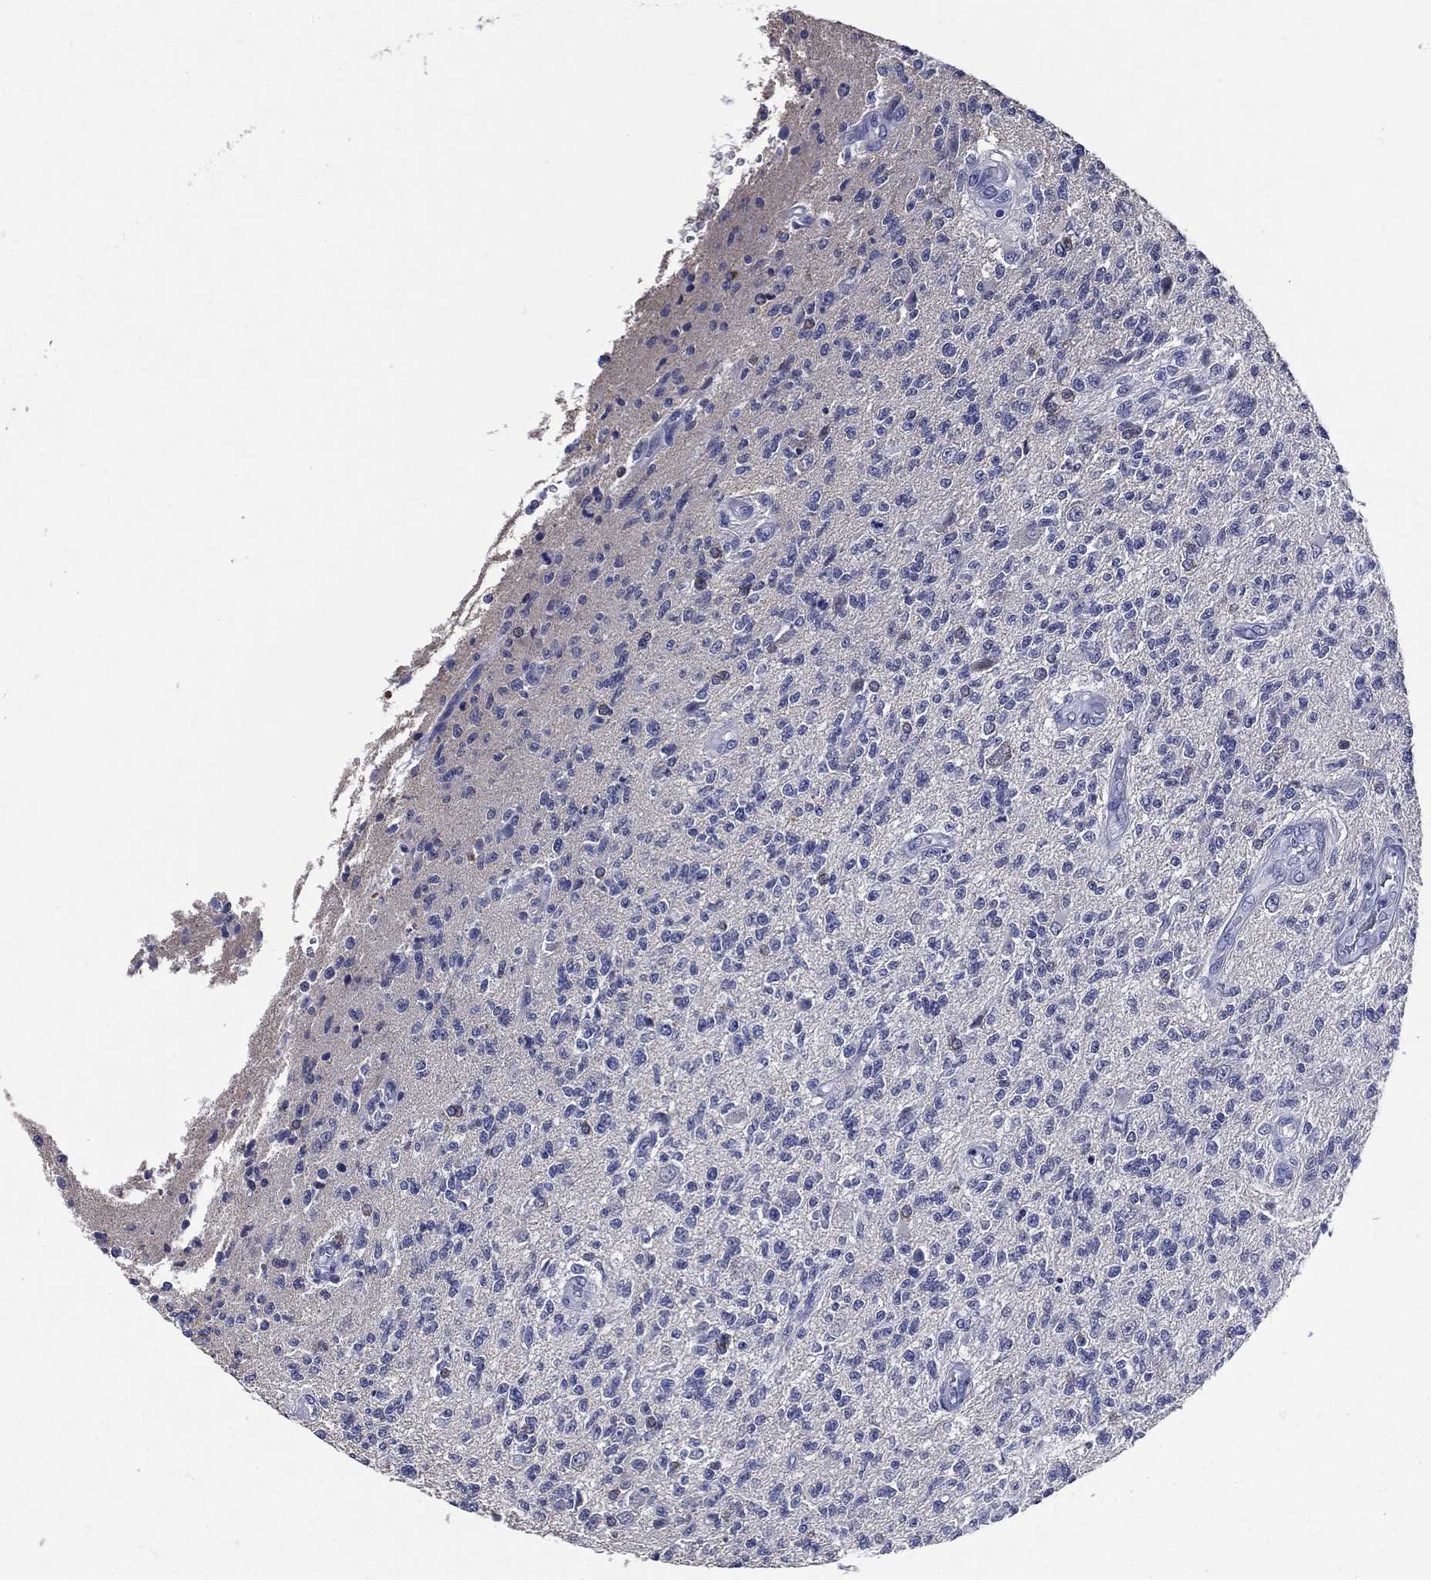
{"staining": {"intensity": "negative", "quantity": "none", "location": "none"}, "tissue": "glioma", "cell_type": "Tumor cells", "image_type": "cancer", "snomed": [{"axis": "morphology", "description": "Glioma, malignant, High grade"}, {"axis": "topography", "description": "Brain"}], "caption": "IHC micrograph of human glioma stained for a protein (brown), which demonstrates no positivity in tumor cells.", "gene": "DPYS", "patient": {"sex": "male", "age": 56}}